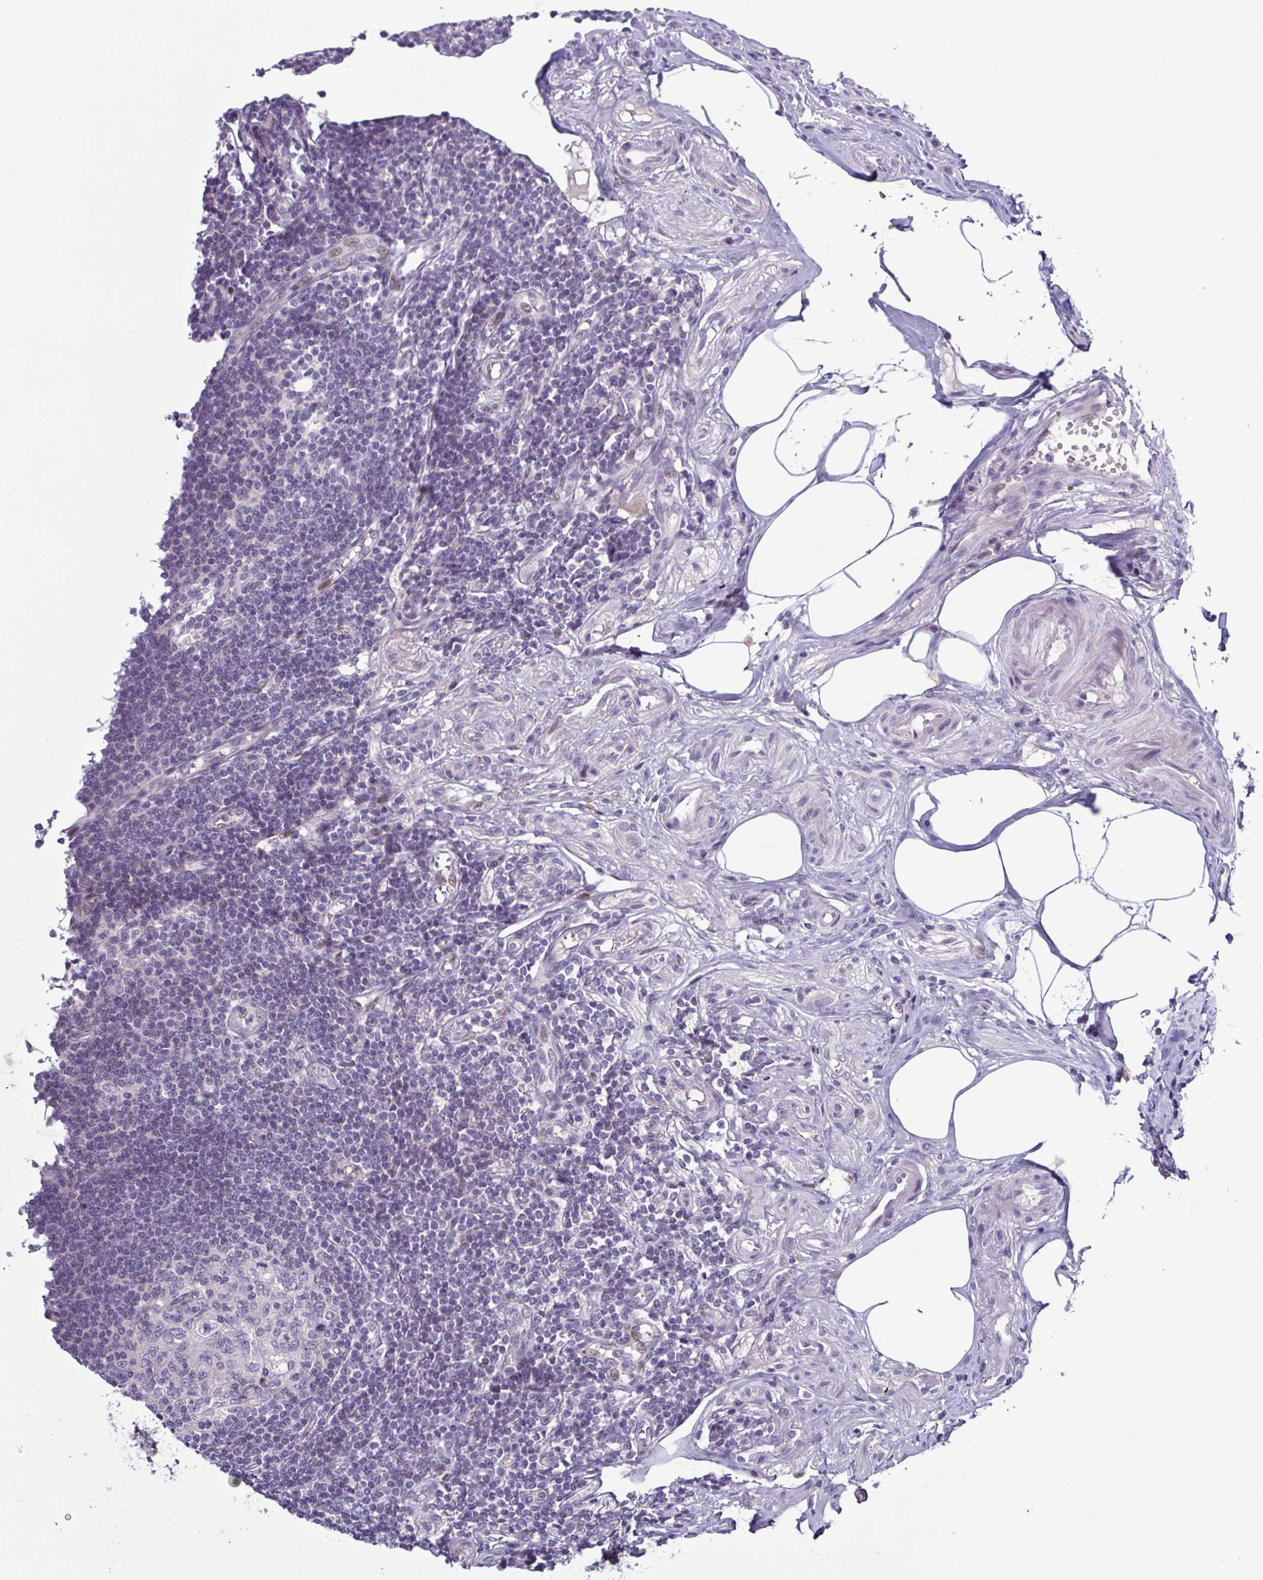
{"staining": {"intensity": "strong", "quantity": "<25%", "location": "cytoplasmic/membranous"}, "tissue": "appendix", "cell_type": "Glandular cells", "image_type": "normal", "snomed": [{"axis": "morphology", "description": "Normal tissue, NOS"}, {"axis": "topography", "description": "Appendix"}], "caption": "Immunohistochemical staining of benign appendix displays strong cytoplasmic/membranous protein positivity in about <25% of glandular cells.", "gene": "ODF1", "patient": {"sex": "female", "age": 57}}